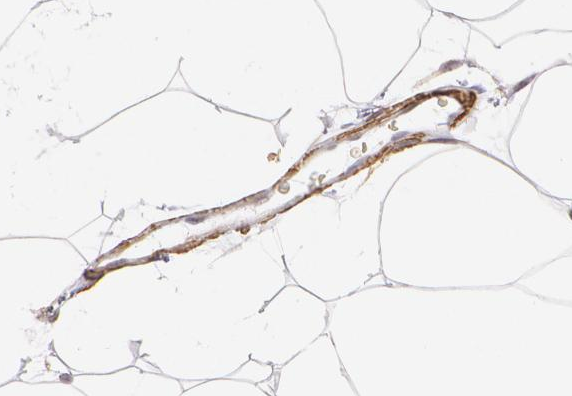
{"staining": {"intensity": "negative", "quantity": "none", "location": "none"}, "tissue": "adipose tissue", "cell_type": "Adipocytes", "image_type": "normal", "snomed": [{"axis": "morphology", "description": "Normal tissue, NOS"}, {"axis": "morphology", "description": "Duct carcinoma"}, {"axis": "topography", "description": "Breast"}, {"axis": "topography", "description": "Adipose tissue"}], "caption": "Immunohistochemistry (IHC) image of unremarkable adipose tissue stained for a protein (brown), which shows no staining in adipocytes. (DAB immunohistochemistry visualized using brightfield microscopy, high magnification).", "gene": "VAMP1", "patient": {"sex": "female", "age": 37}}